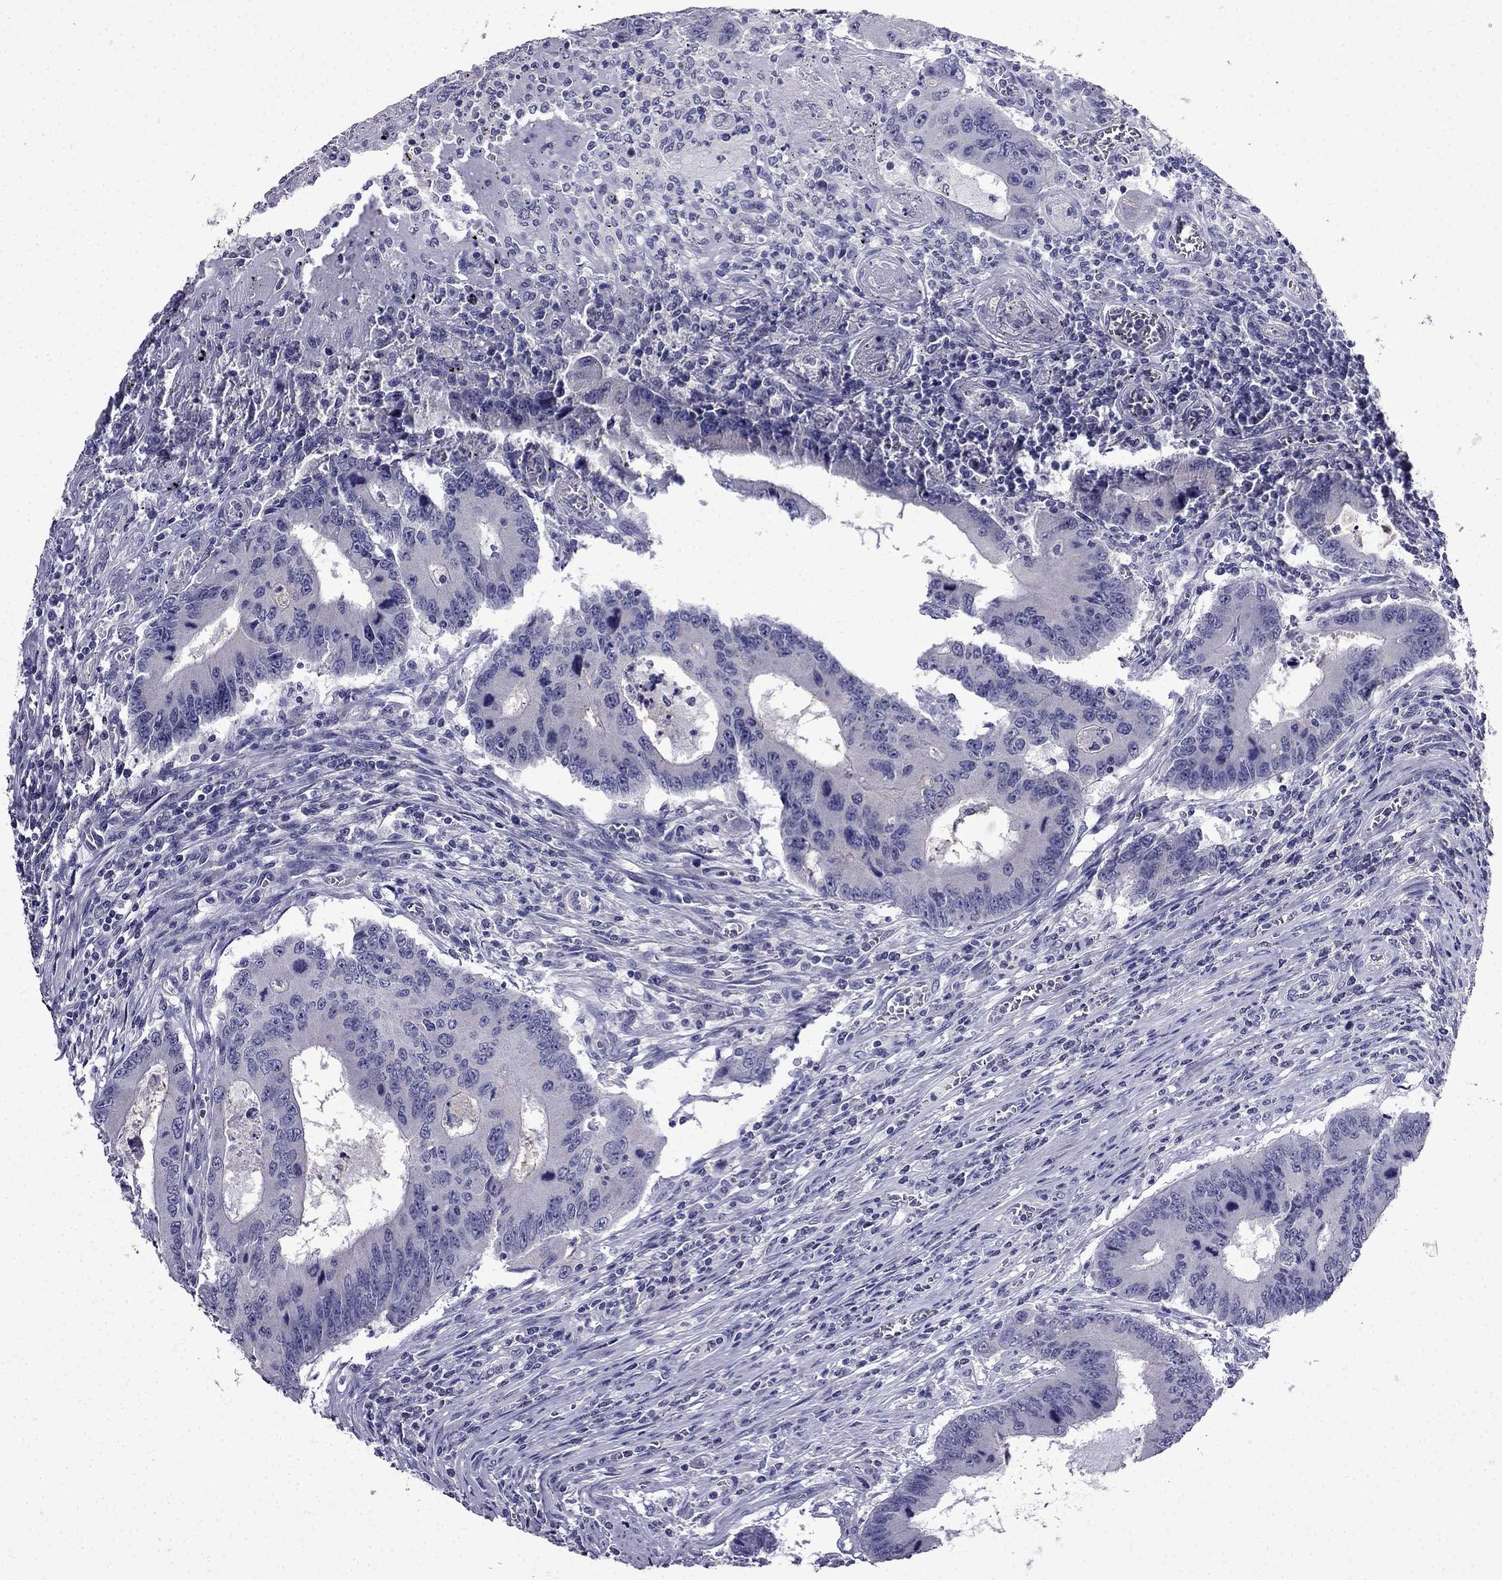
{"staining": {"intensity": "negative", "quantity": "none", "location": "none"}, "tissue": "colorectal cancer", "cell_type": "Tumor cells", "image_type": "cancer", "snomed": [{"axis": "morphology", "description": "Adenocarcinoma, NOS"}, {"axis": "topography", "description": "Colon"}], "caption": "IHC image of neoplastic tissue: human colorectal cancer (adenocarcinoma) stained with DAB demonstrates no significant protein expression in tumor cells.", "gene": "DNAH17", "patient": {"sex": "male", "age": 53}}